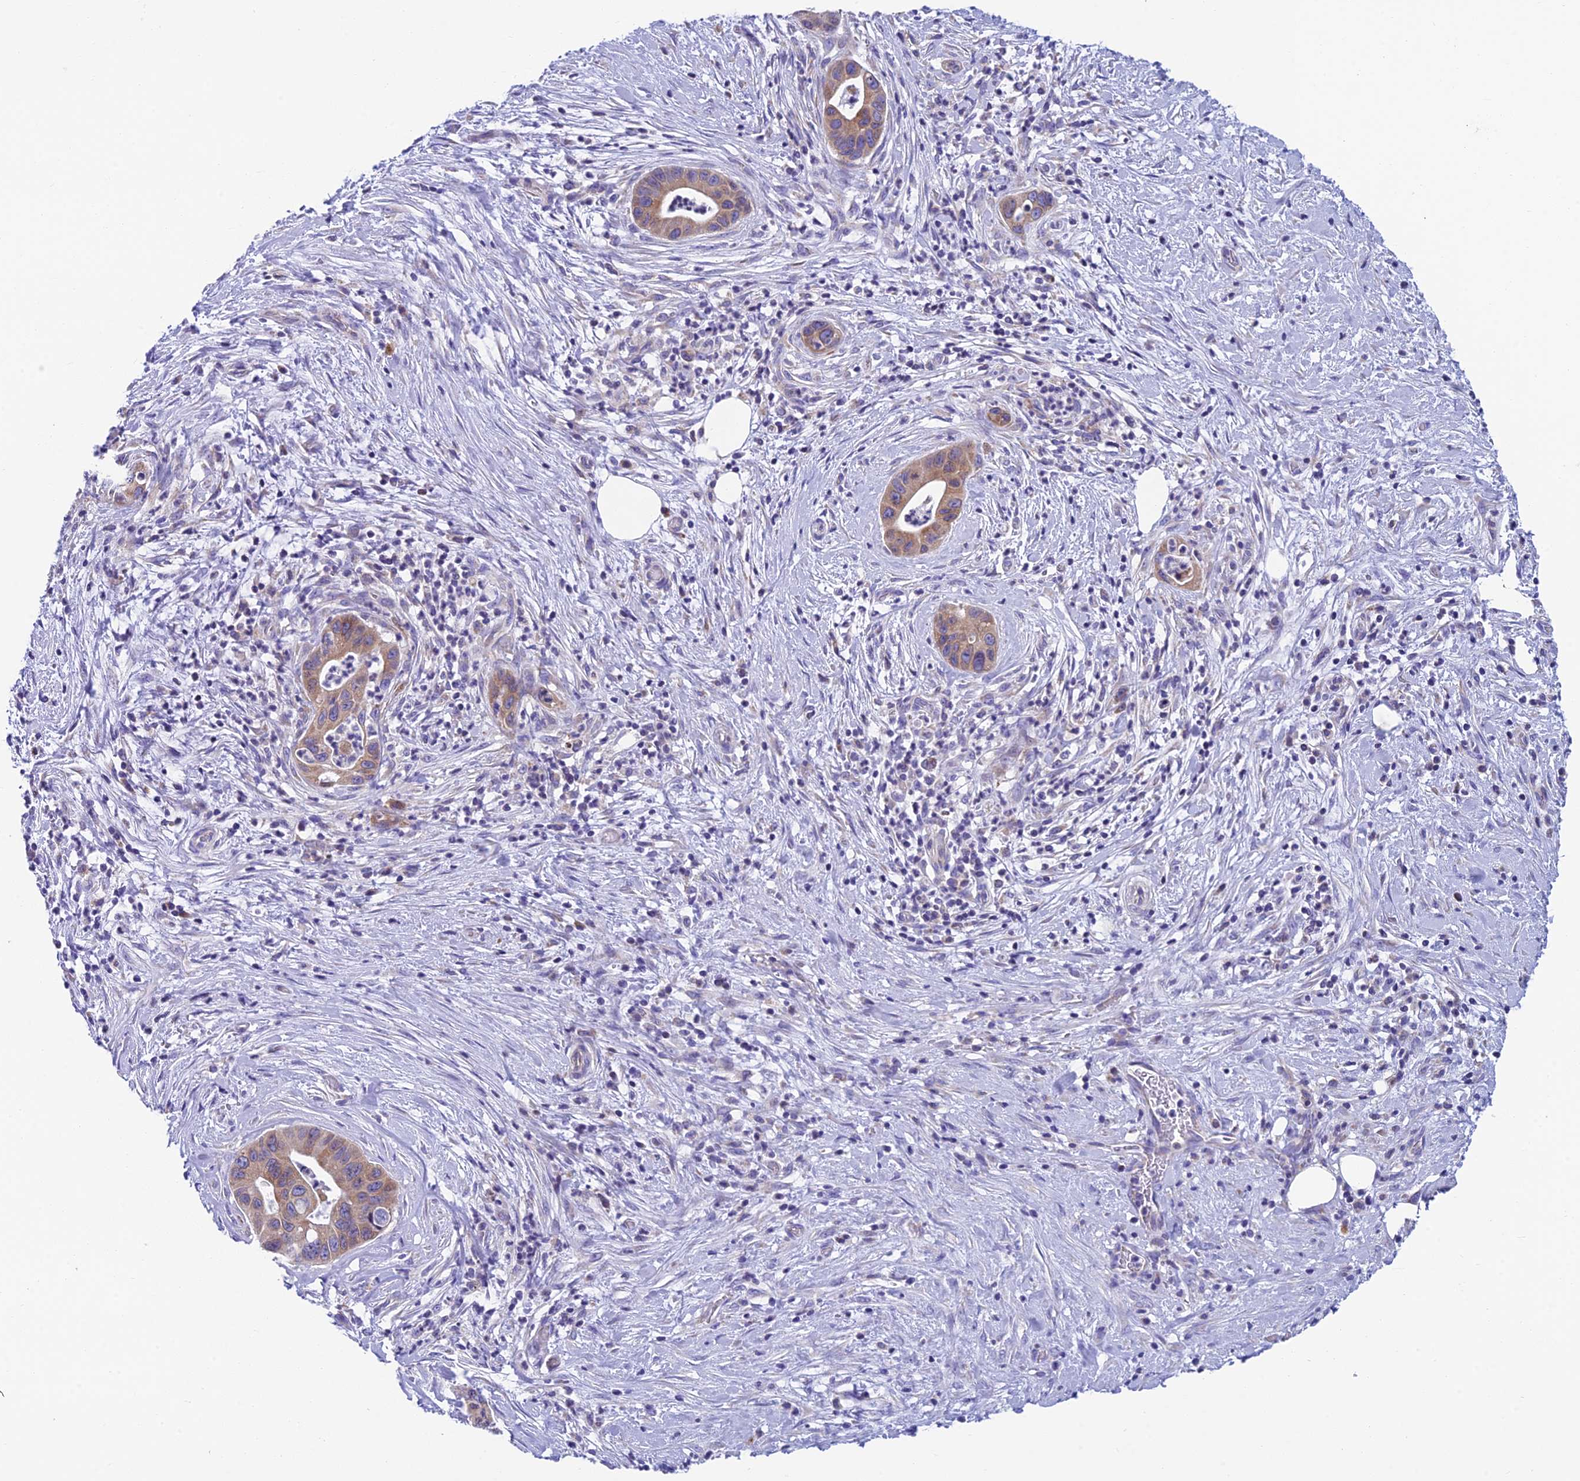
{"staining": {"intensity": "weak", "quantity": ">75%", "location": "cytoplasmic/membranous"}, "tissue": "pancreatic cancer", "cell_type": "Tumor cells", "image_type": "cancer", "snomed": [{"axis": "morphology", "description": "Adenocarcinoma, NOS"}, {"axis": "topography", "description": "Pancreas"}], "caption": "This image shows immunohistochemistry (IHC) staining of pancreatic cancer (adenocarcinoma), with low weak cytoplasmic/membranous expression in about >75% of tumor cells.", "gene": "REEP4", "patient": {"sex": "male", "age": 73}}